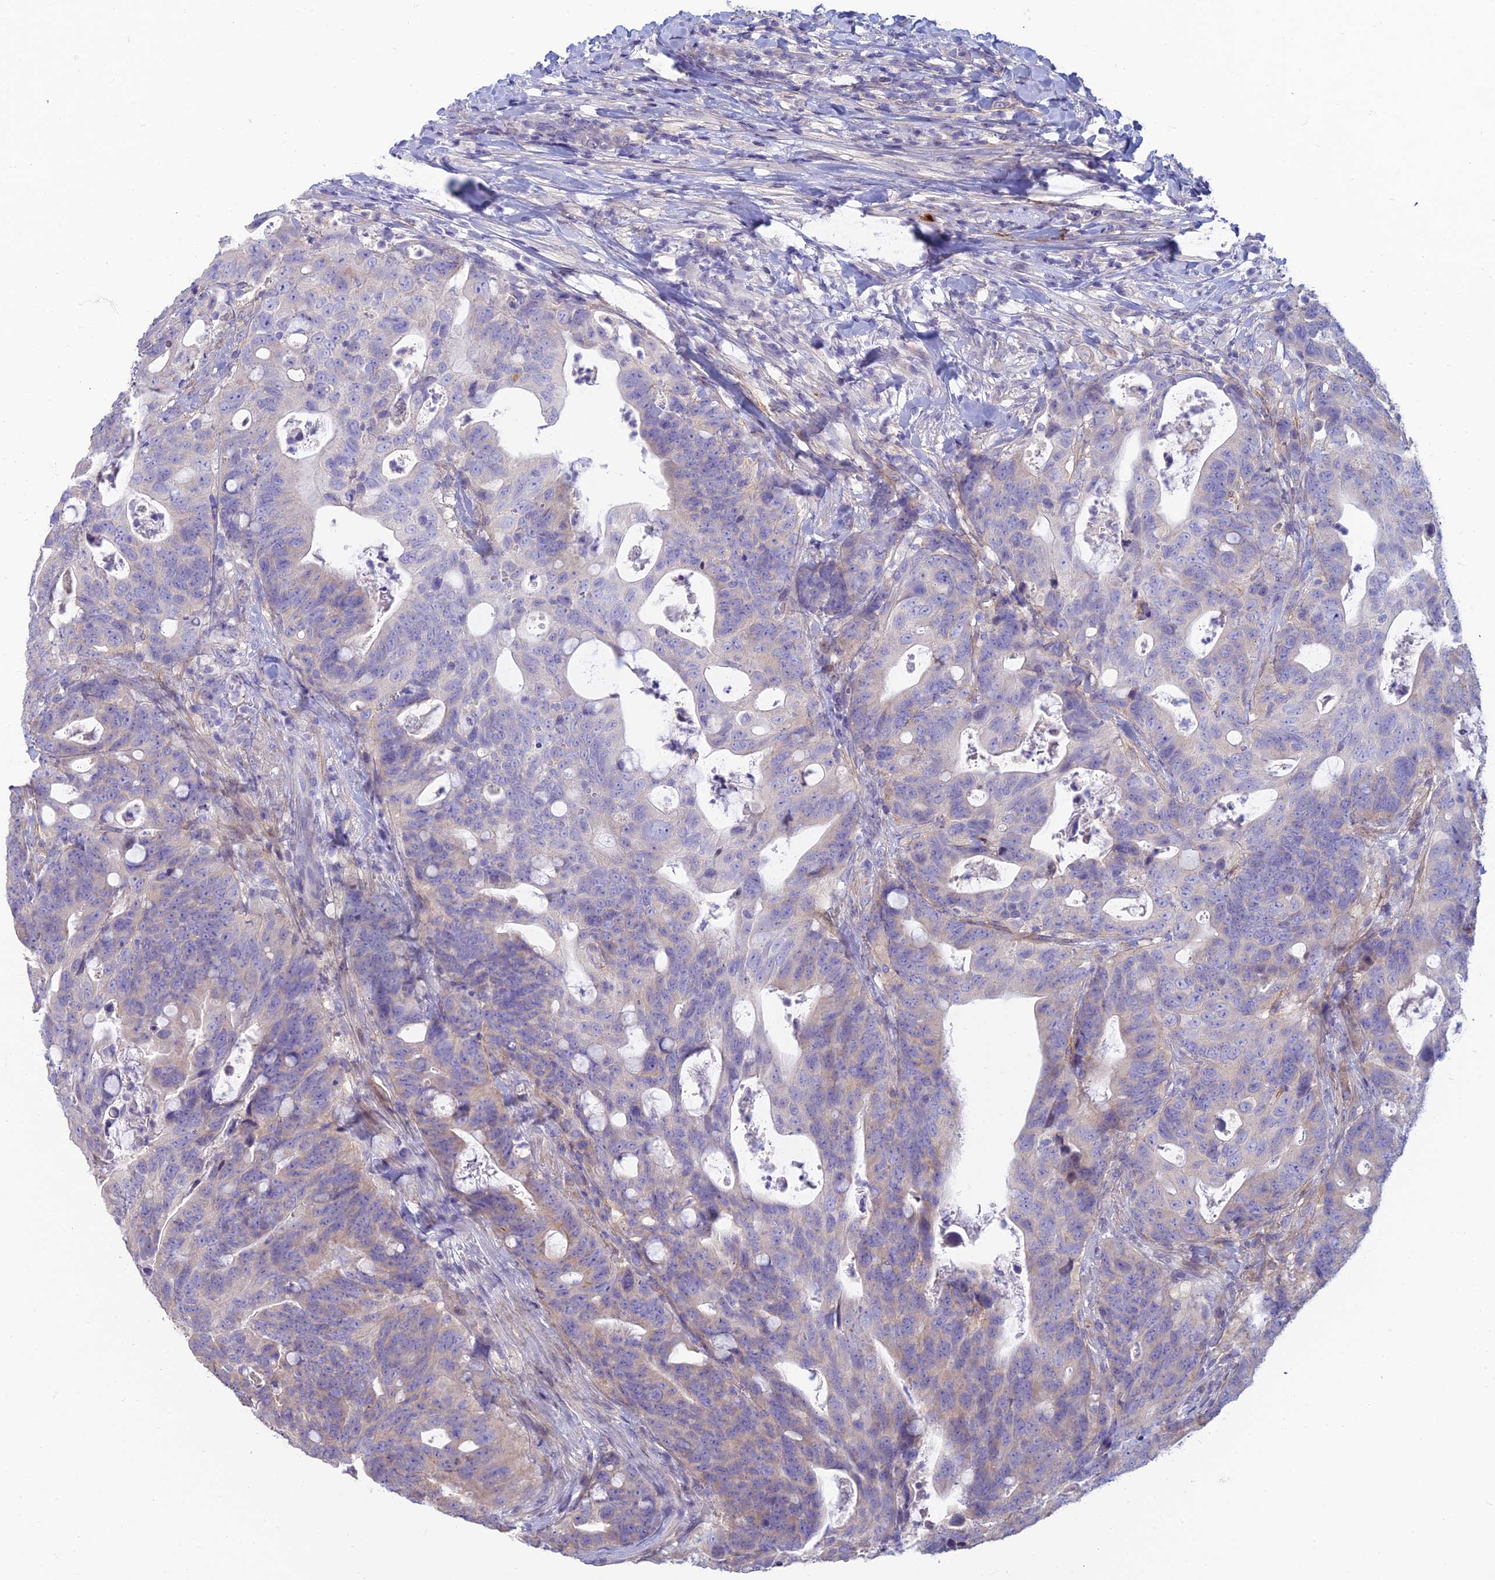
{"staining": {"intensity": "negative", "quantity": "none", "location": "none"}, "tissue": "colorectal cancer", "cell_type": "Tumor cells", "image_type": "cancer", "snomed": [{"axis": "morphology", "description": "Adenocarcinoma, NOS"}, {"axis": "topography", "description": "Colon"}], "caption": "Protein analysis of colorectal cancer demonstrates no significant positivity in tumor cells.", "gene": "NEURL1", "patient": {"sex": "female", "age": 82}}